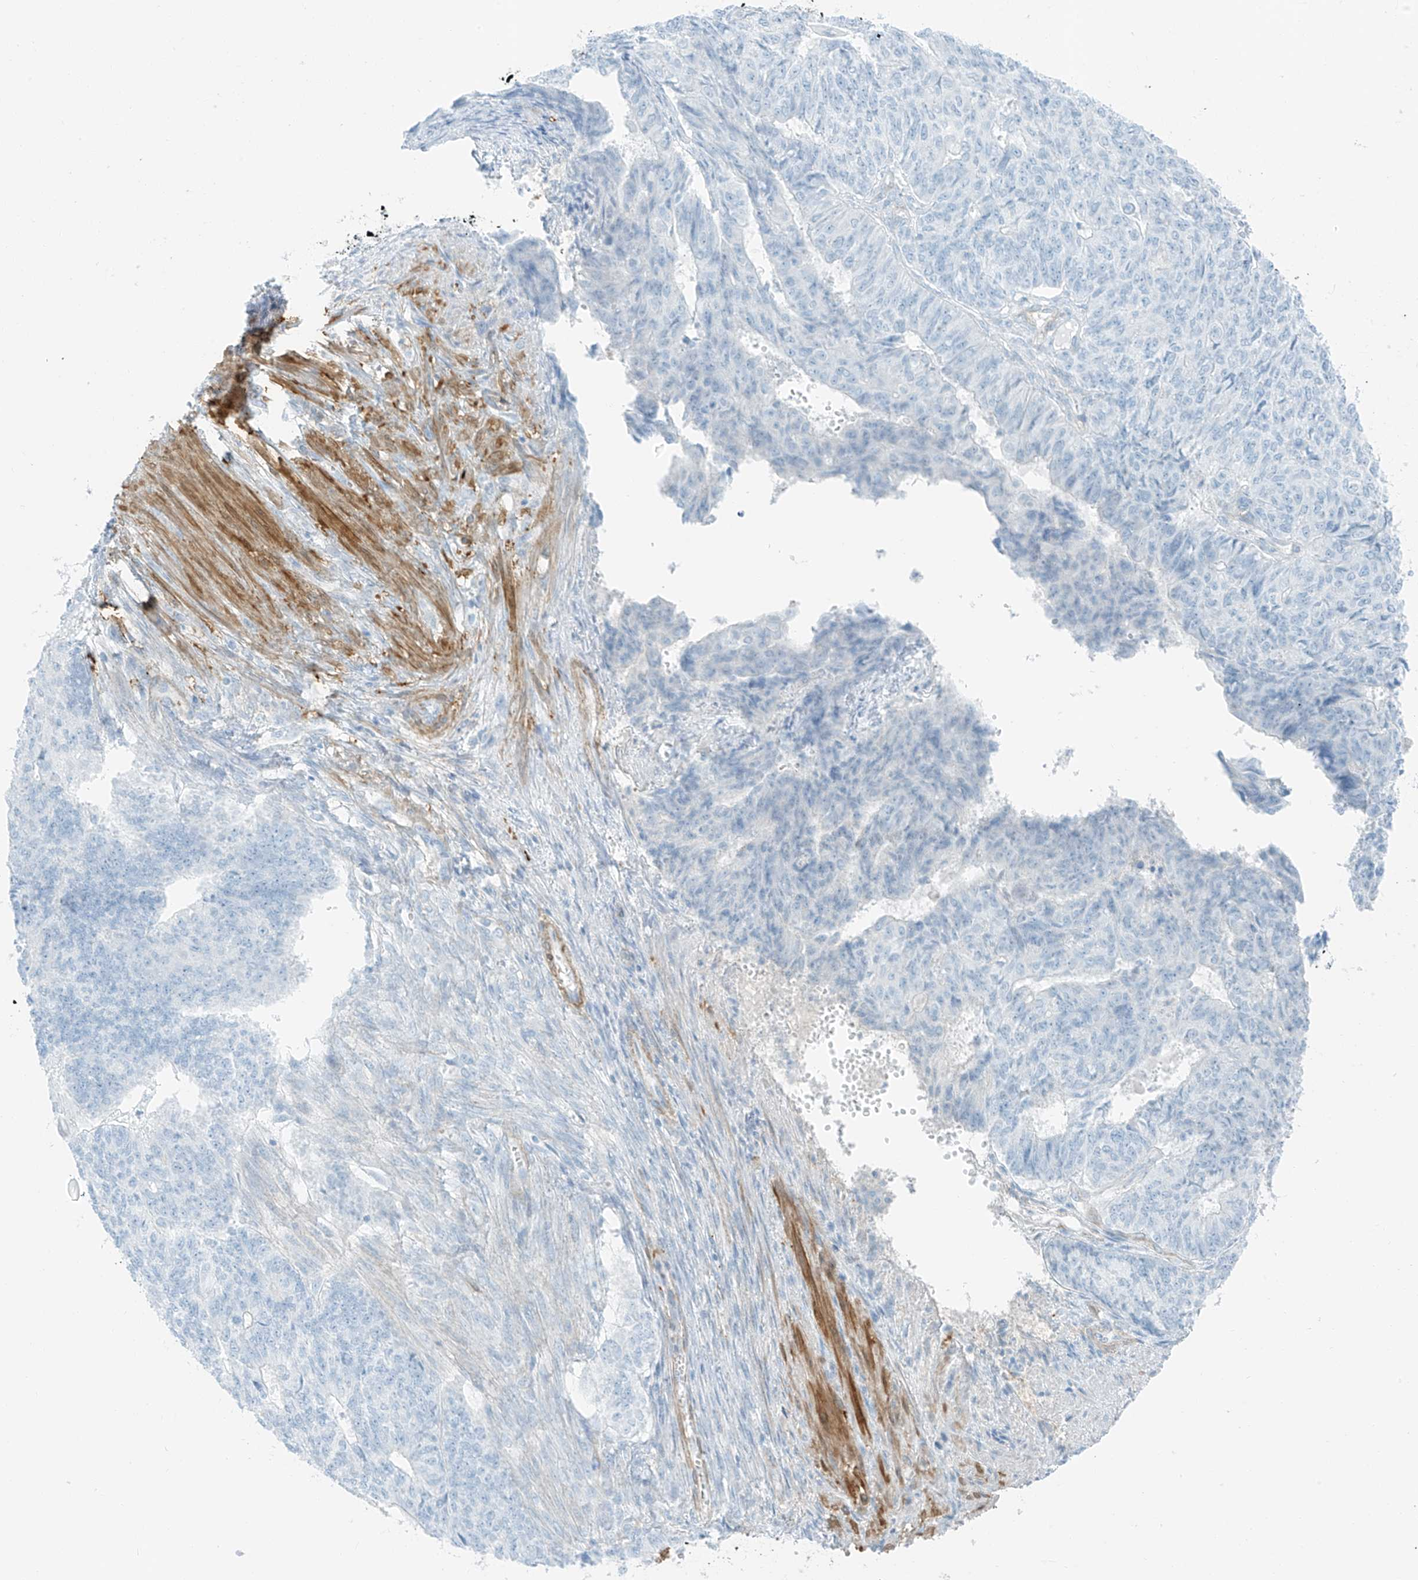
{"staining": {"intensity": "negative", "quantity": "none", "location": "none"}, "tissue": "endometrial cancer", "cell_type": "Tumor cells", "image_type": "cancer", "snomed": [{"axis": "morphology", "description": "Adenocarcinoma, NOS"}, {"axis": "topography", "description": "Endometrium"}], "caption": "Immunohistochemistry (IHC) of endometrial cancer (adenocarcinoma) displays no positivity in tumor cells. Brightfield microscopy of immunohistochemistry stained with DAB (brown) and hematoxylin (blue), captured at high magnification.", "gene": "SMCP", "patient": {"sex": "female", "age": 32}}